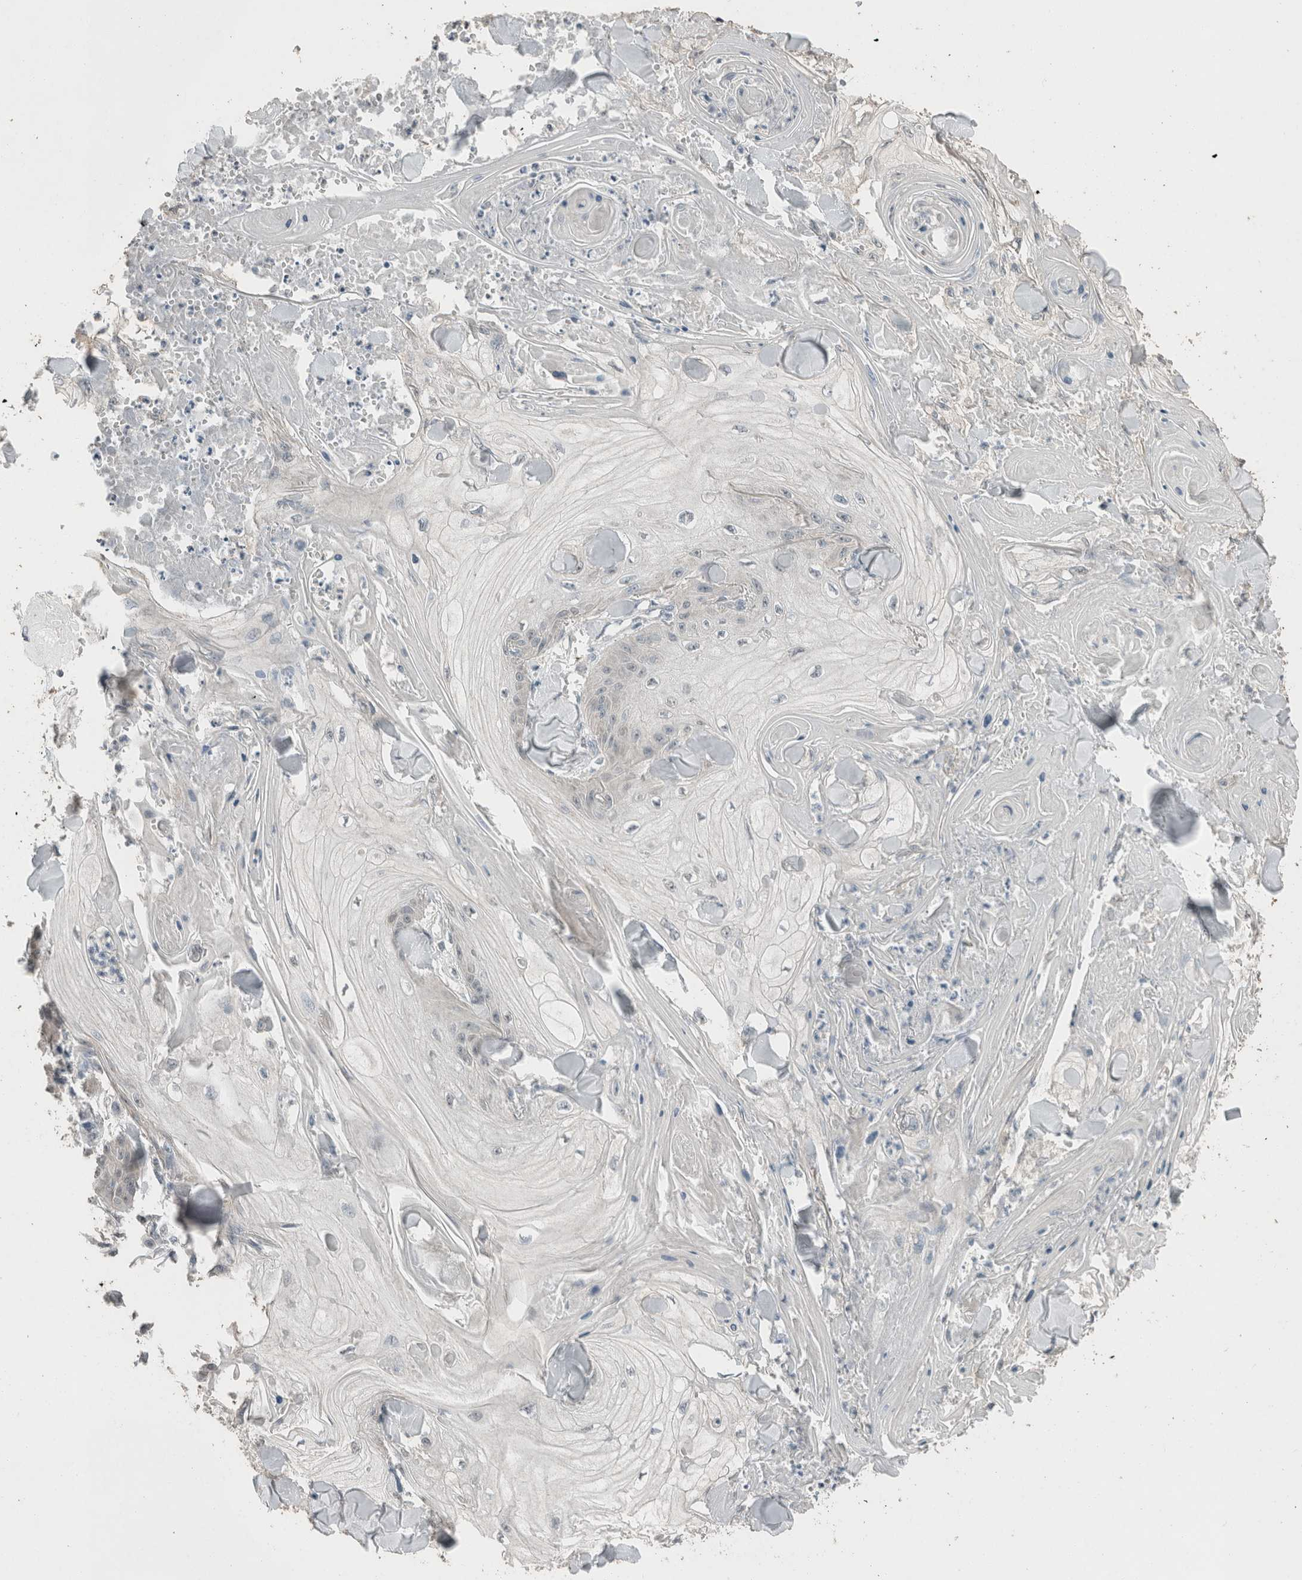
{"staining": {"intensity": "negative", "quantity": "none", "location": "none"}, "tissue": "skin cancer", "cell_type": "Tumor cells", "image_type": "cancer", "snomed": [{"axis": "morphology", "description": "Squamous cell carcinoma, NOS"}, {"axis": "topography", "description": "Skin"}], "caption": "Tumor cells are negative for protein expression in human skin squamous cell carcinoma. (IHC, brightfield microscopy, high magnification).", "gene": "ACVR2B", "patient": {"sex": "male", "age": 74}}